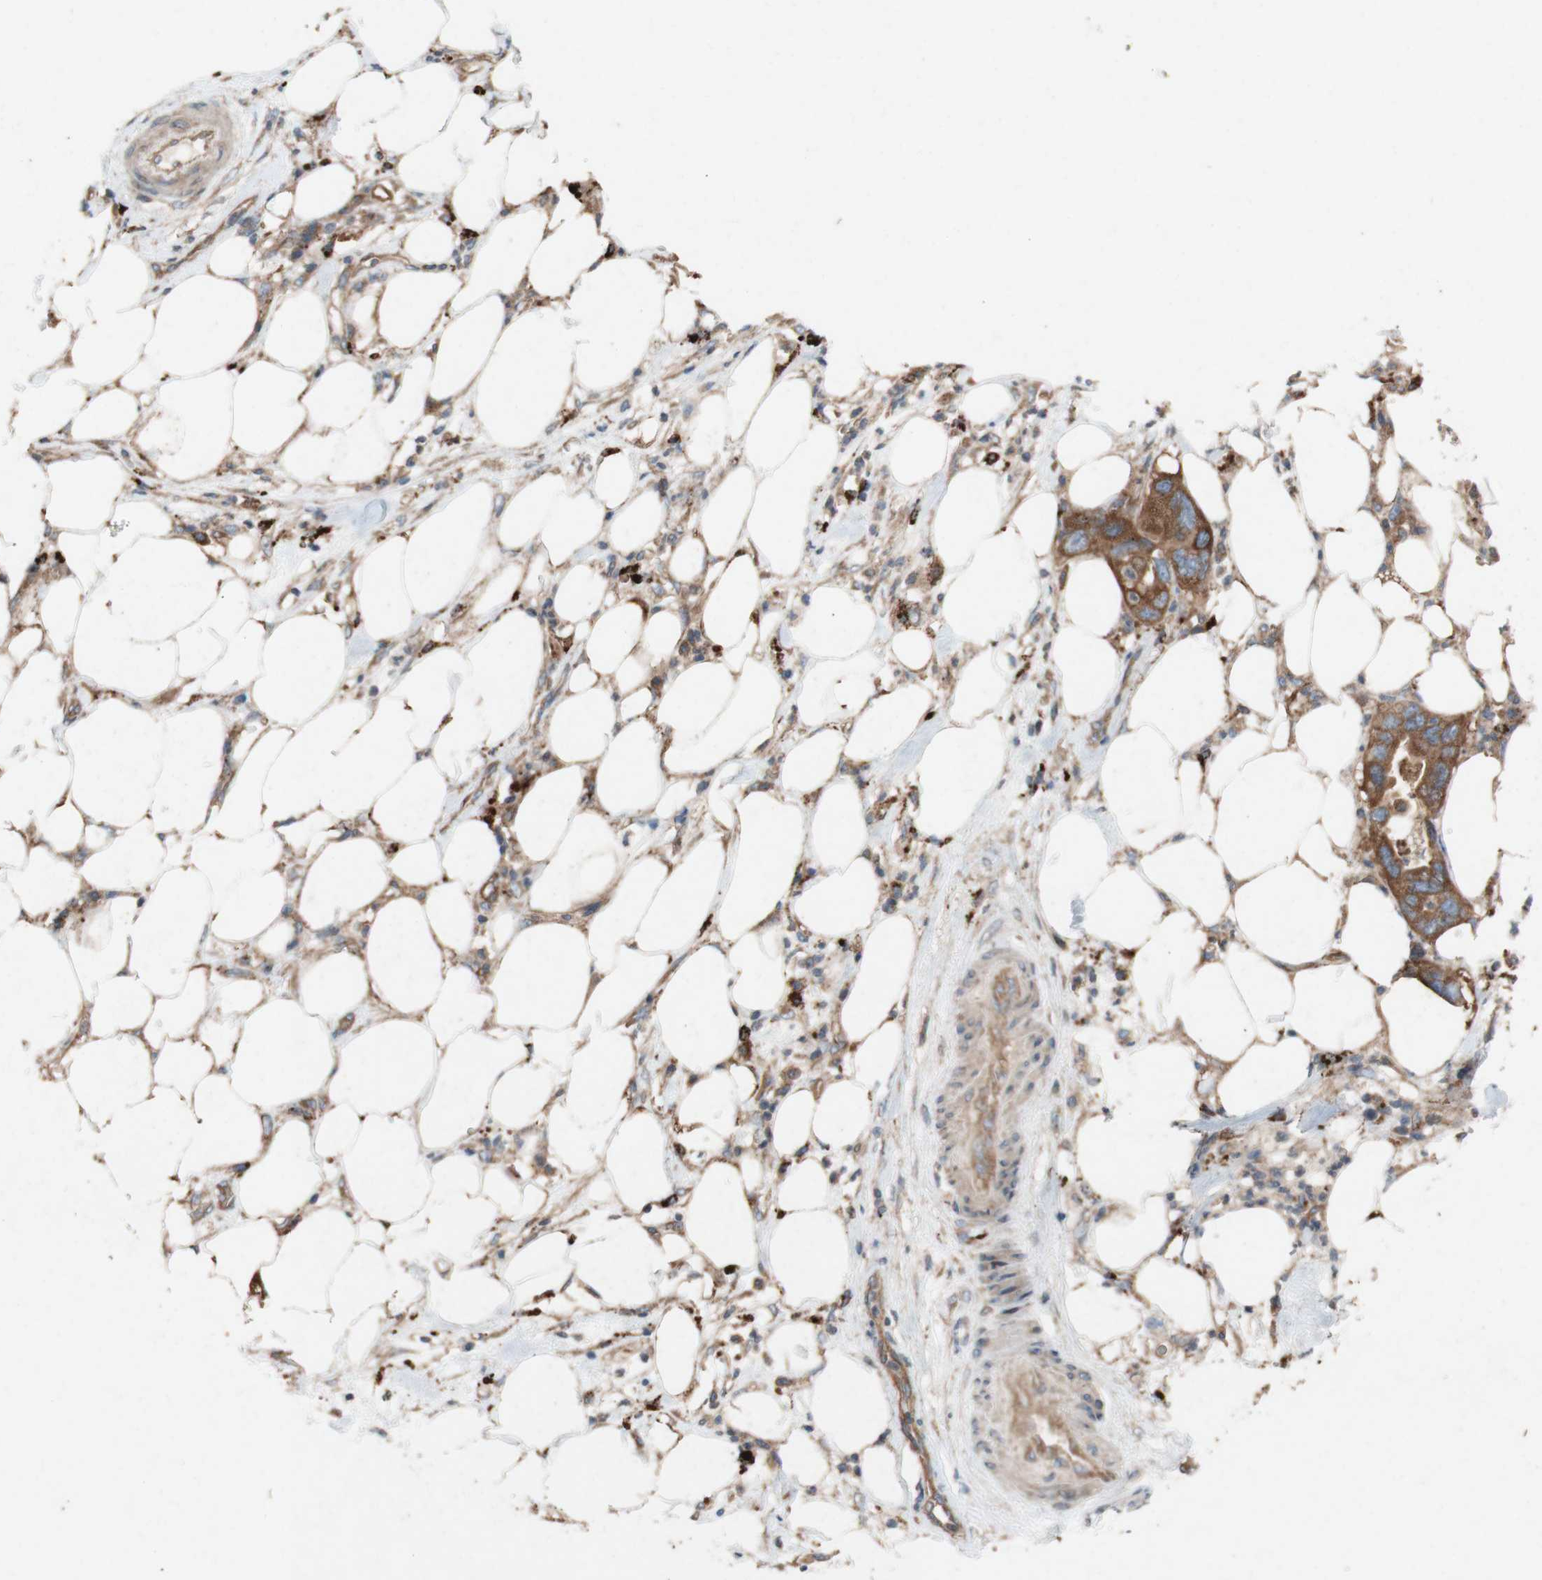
{"staining": {"intensity": "moderate", "quantity": ">75%", "location": "cytoplasmic/membranous"}, "tissue": "pancreatic cancer", "cell_type": "Tumor cells", "image_type": "cancer", "snomed": [{"axis": "morphology", "description": "Adenocarcinoma, NOS"}, {"axis": "topography", "description": "Pancreas"}], "caption": "Pancreatic cancer tissue demonstrates moderate cytoplasmic/membranous positivity in about >75% of tumor cells", "gene": "TST", "patient": {"sex": "female", "age": 71}}